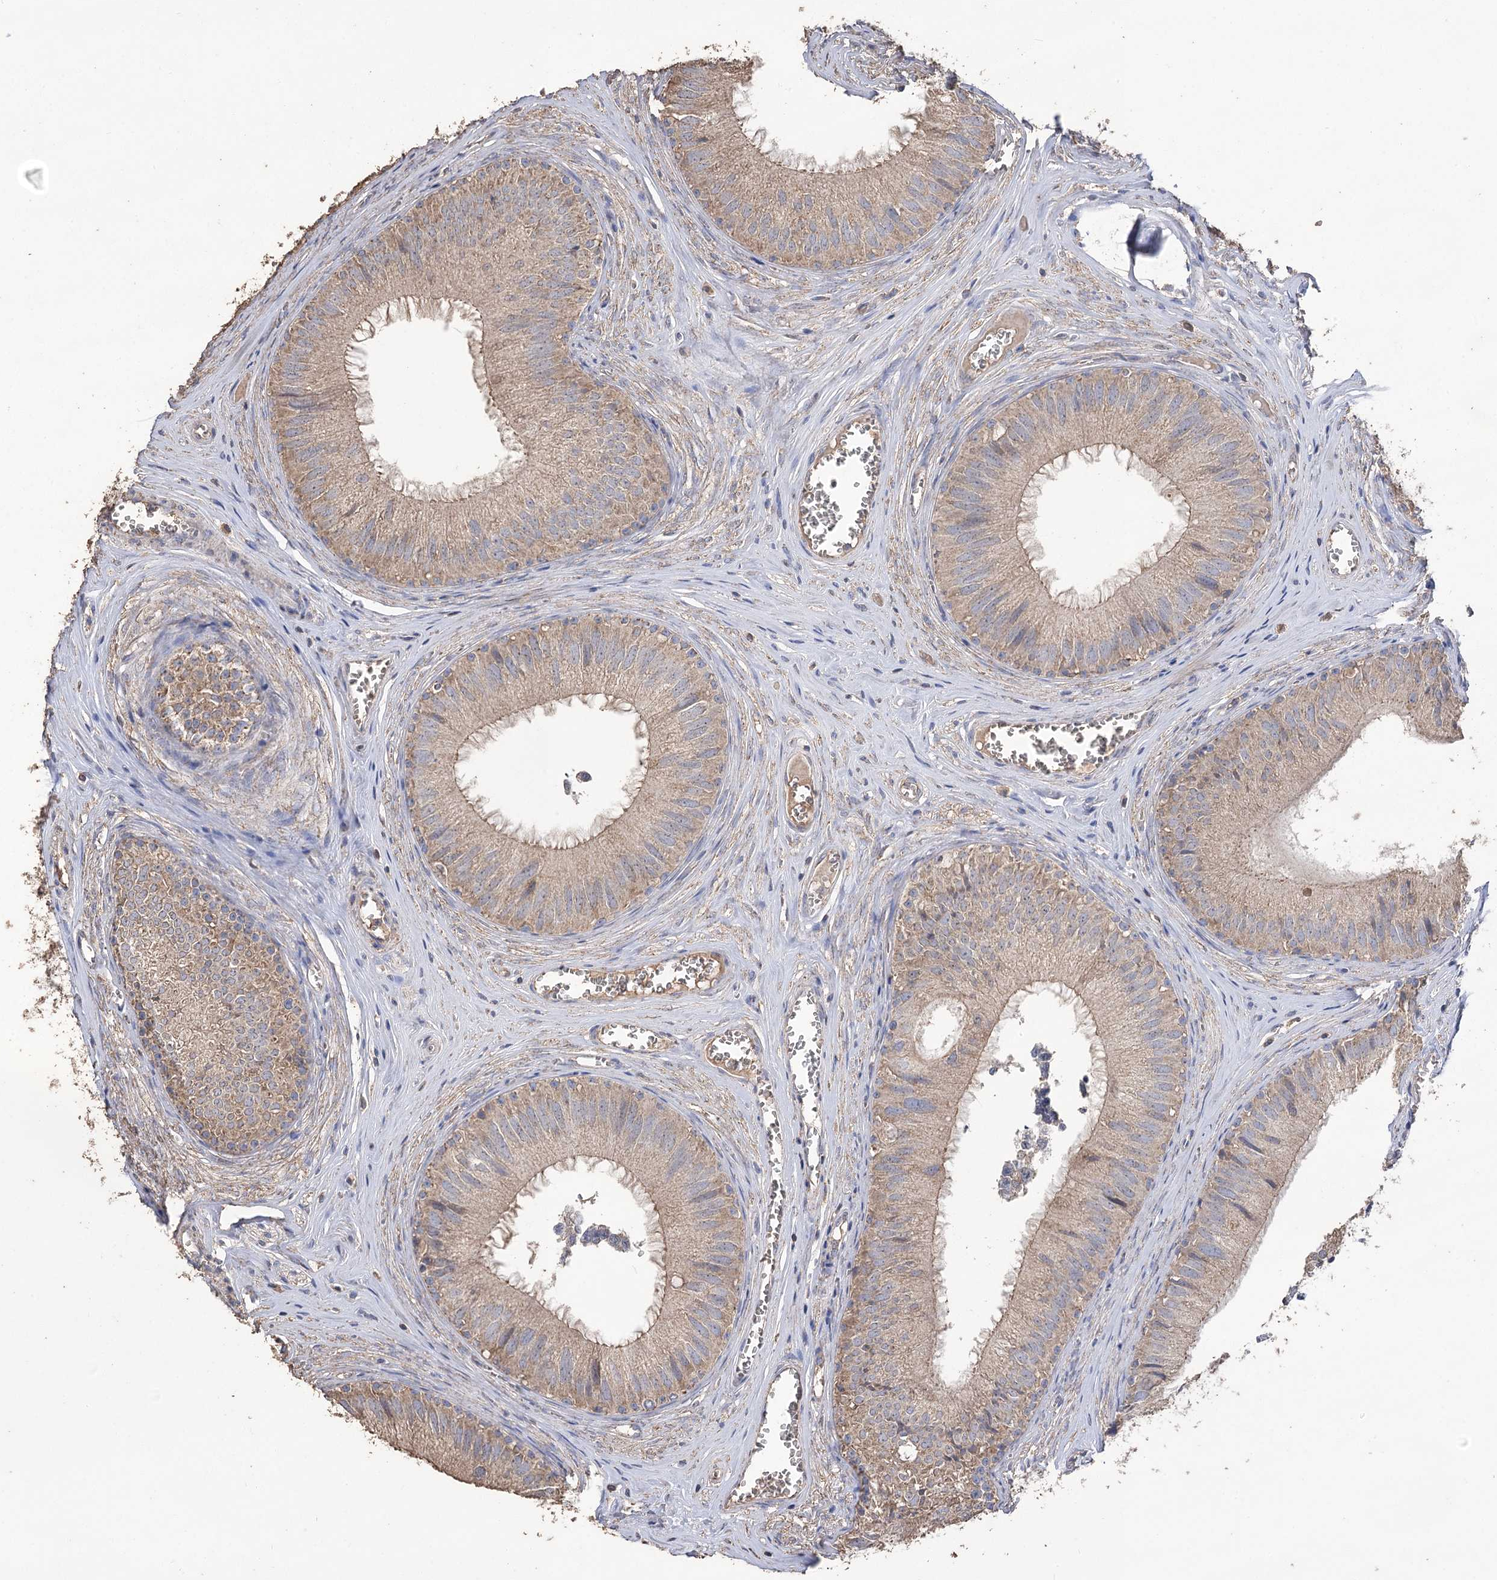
{"staining": {"intensity": "moderate", "quantity": ">75%", "location": "cytoplasmic/membranous"}, "tissue": "epididymis", "cell_type": "Glandular cells", "image_type": "normal", "snomed": [{"axis": "morphology", "description": "Normal tissue, NOS"}, {"axis": "topography", "description": "Epididymis"}], "caption": "About >75% of glandular cells in unremarkable human epididymis demonstrate moderate cytoplasmic/membranous protein expression as visualized by brown immunohistochemical staining.", "gene": "IREB2", "patient": {"sex": "male", "age": 36}}